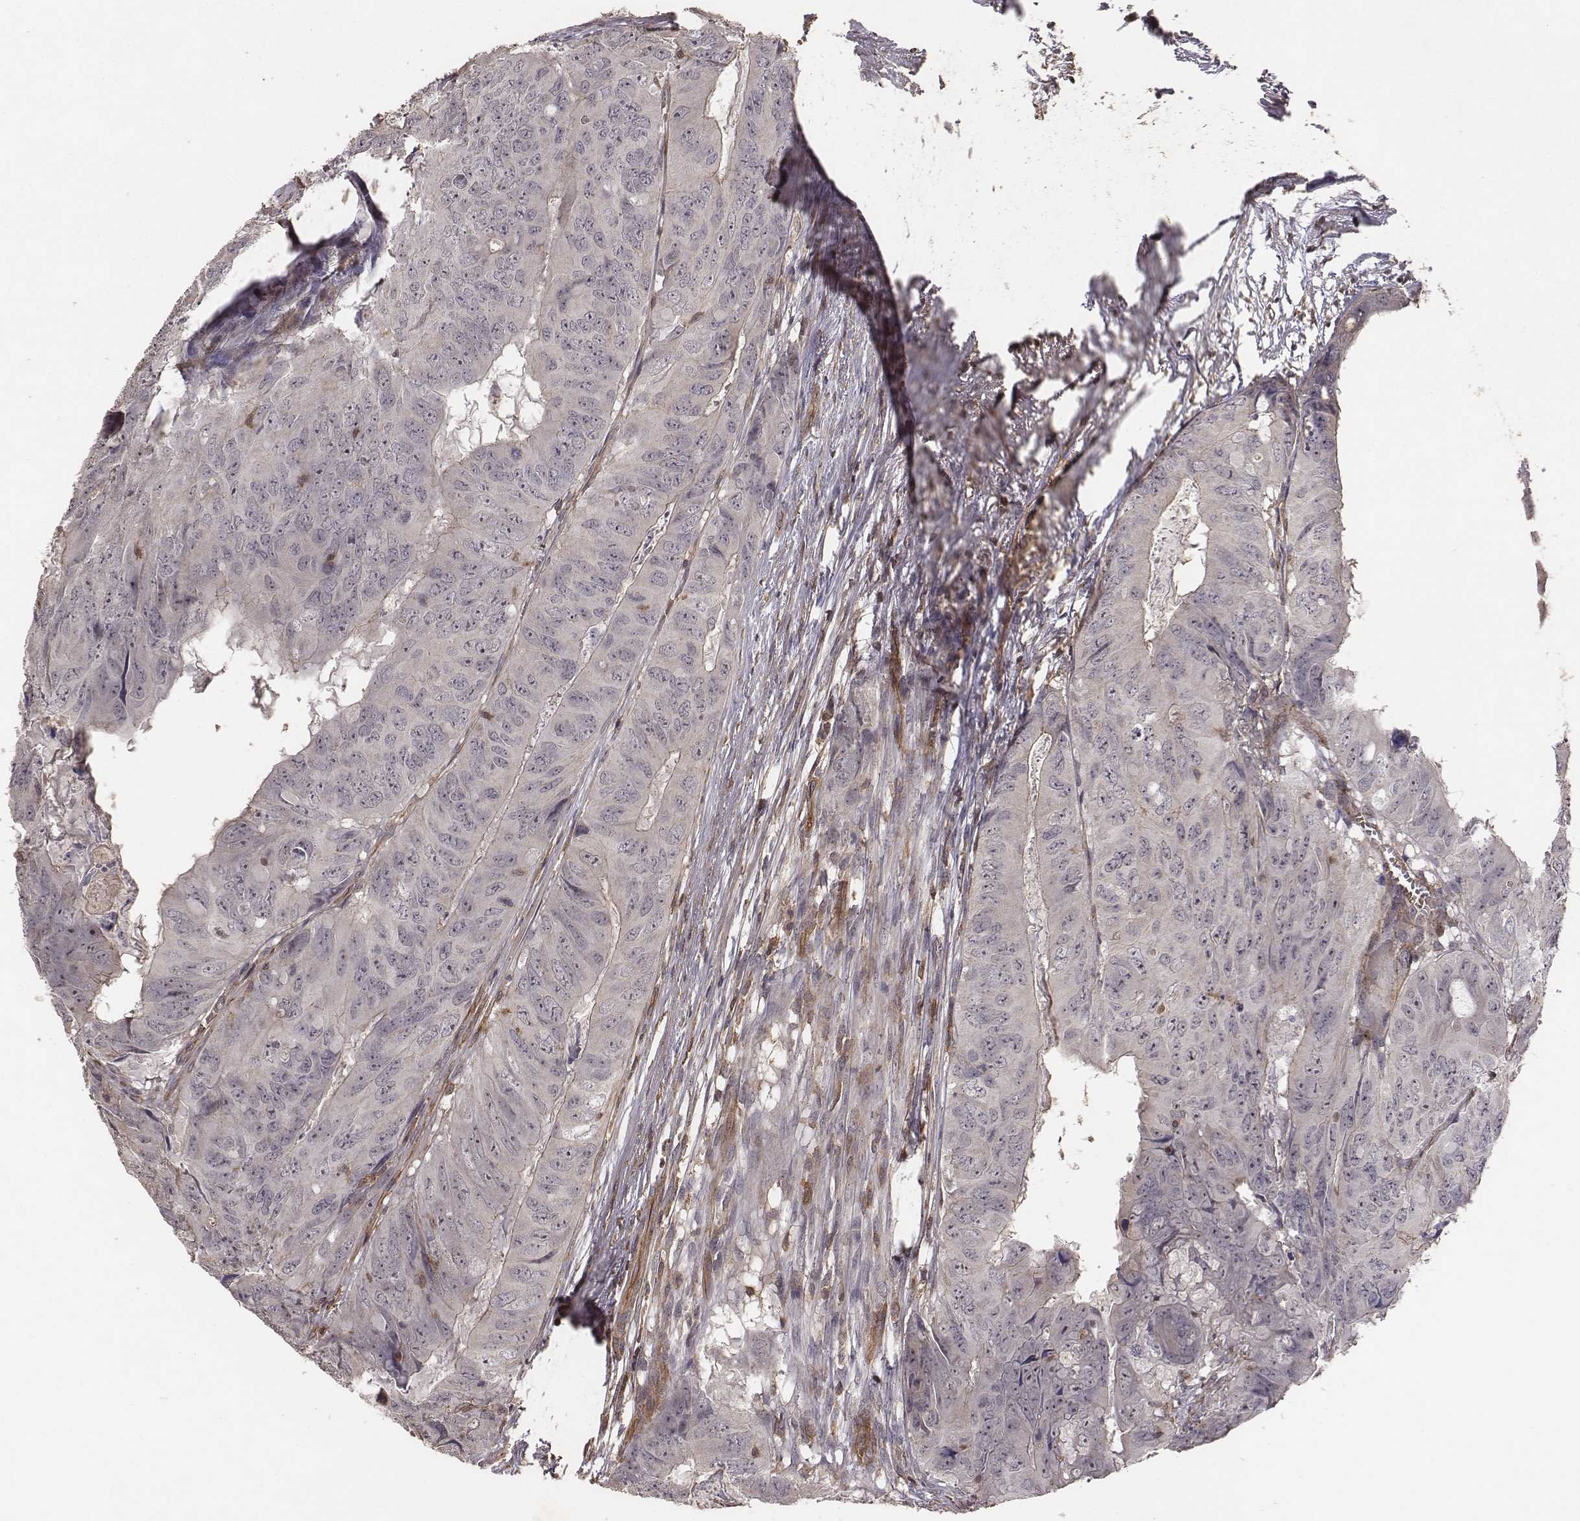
{"staining": {"intensity": "negative", "quantity": "none", "location": "none"}, "tissue": "colorectal cancer", "cell_type": "Tumor cells", "image_type": "cancer", "snomed": [{"axis": "morphology", "description": "Adenocarcinoma, NOS"}, {"axis": "topography", "description": "Colon"}], "caption": "A photomicrograph of colorectal cancer (adenocarcinoma) stained for a protein displays no brown staining in tumor cells.", "gene": "PTPRG", "patient": {"sex": "male", "age": 79}}